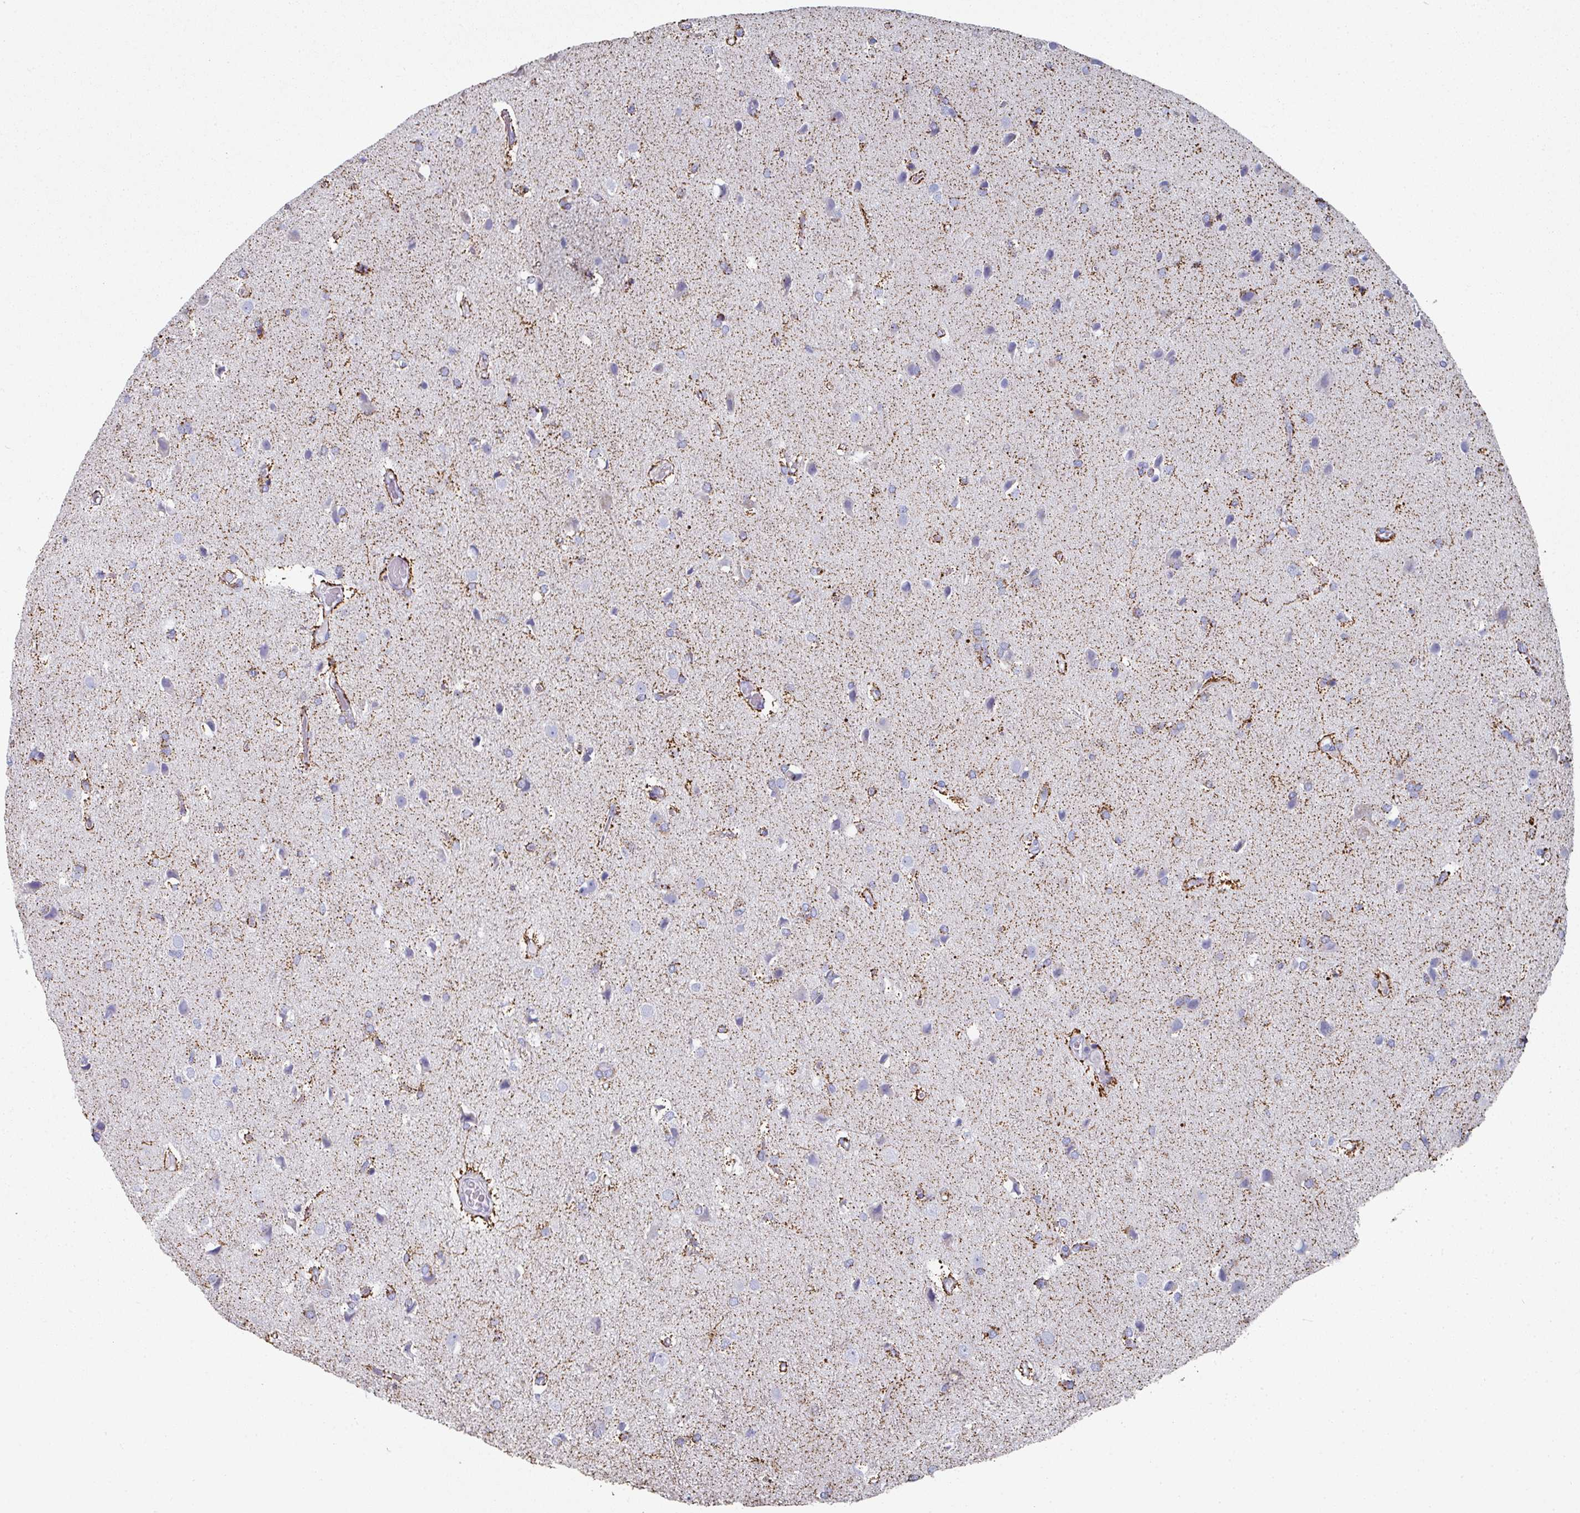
{"staining": {"intensity": "negative", "quantity": "none", "location": "none"}, "tissue": "glioma", "cell_type": "Tumor cells", "image_type": "cancer", "snomed": [{"axis": "morphology", "description": "Glioma, malignant, High grade"}, {"axis": "topography", "description": "Brain"}], "caption": "DAB immunohistochemical staining of glioma shows no significant expression in tumor cells.", "gene": "SETBP1", "patient": {"sex": "female", "age": 50}}